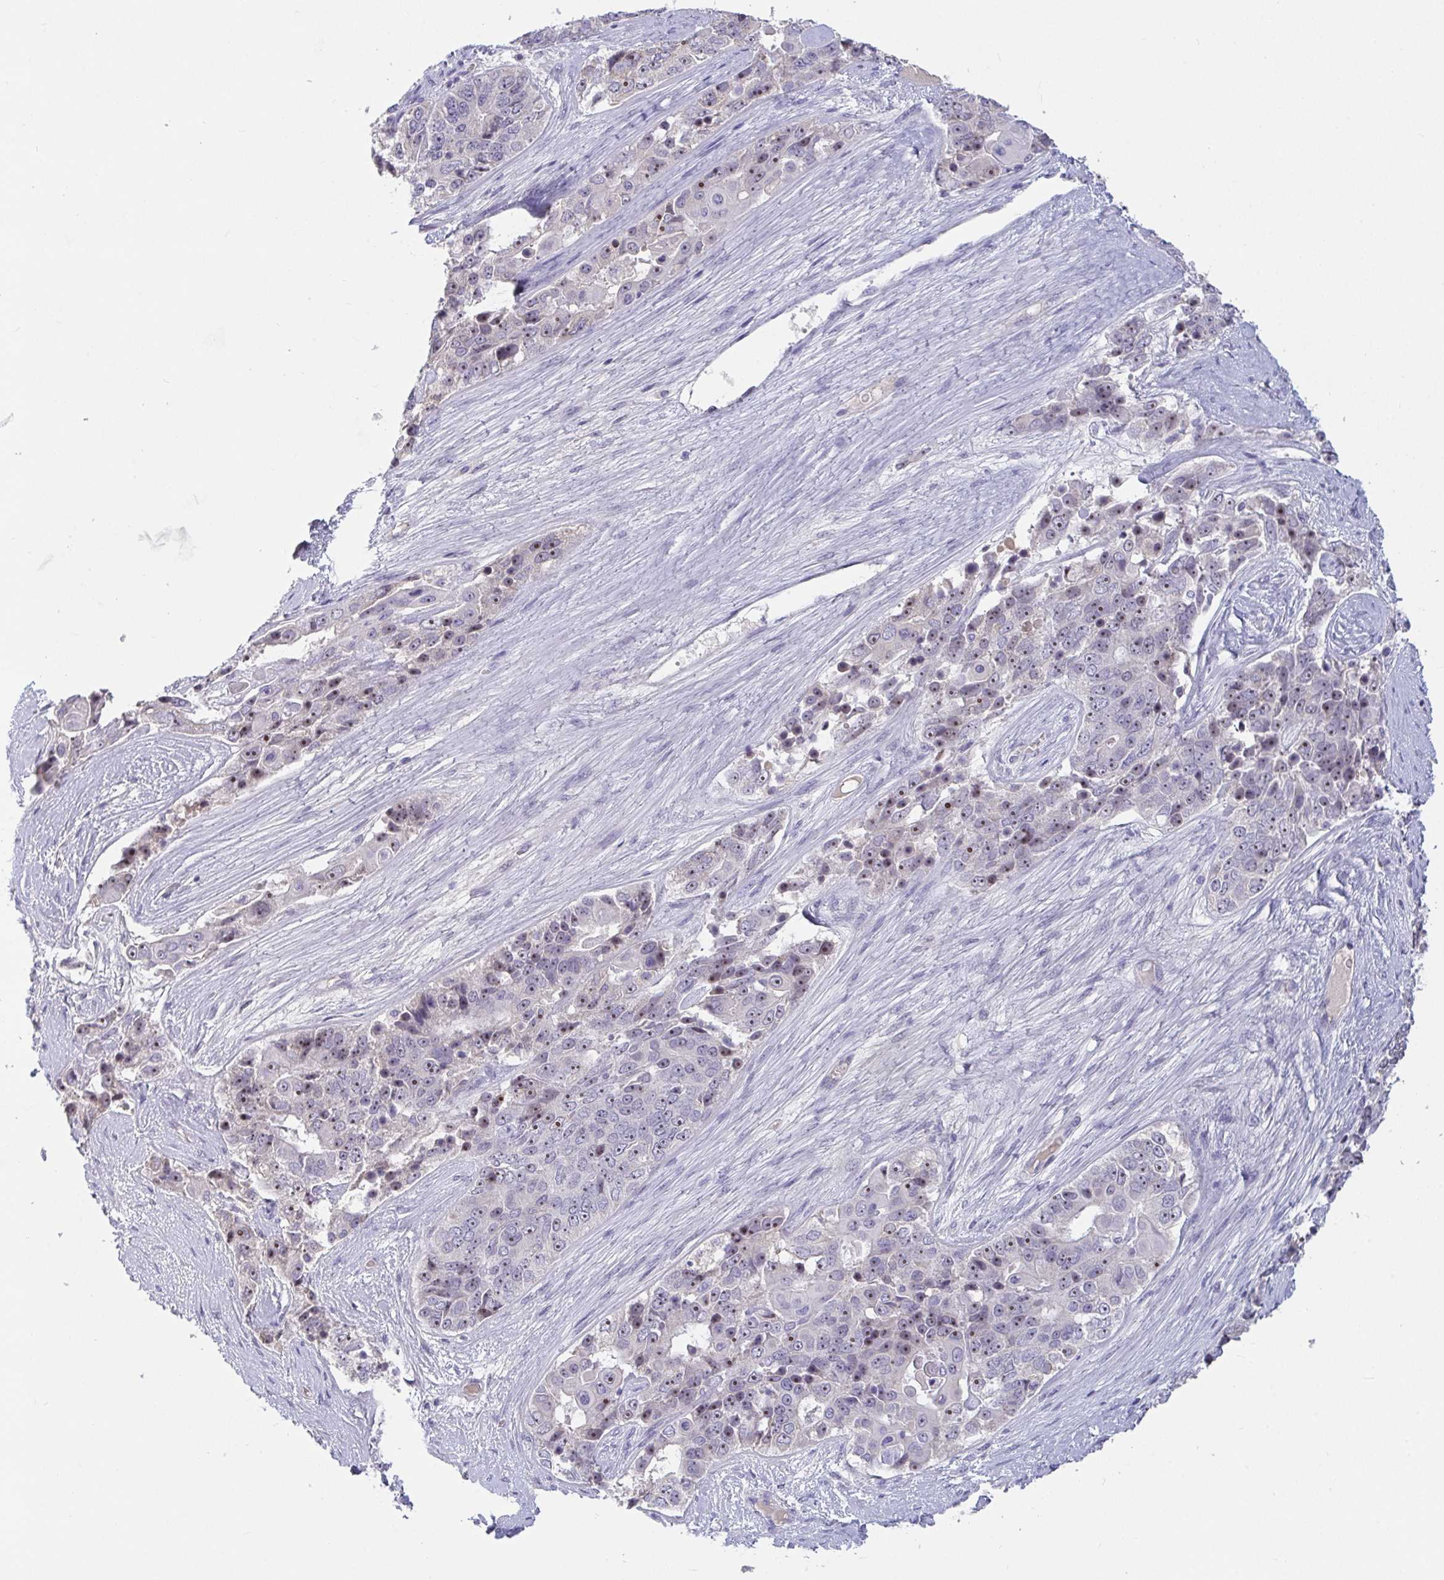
{"staining": {"intensity": "moderate", "quantity": "25%-75%", "location": "nuclear"}, "tissue": "ovarian cancer", "cell_type": "Tumor cells", "image_type": "cancer", "snomed": [{"axis": "morphology", "description": "Carcinoma, endometroid"}, {"axis": "topography", "description": "Ovary"}], "caption": "Immunohistochemical staining of ovarian cancer displays medium levels of moderate nuclear staining in about 25%-75% of tumor cells. The staining was performed using DAB, with brown indicating positive protein expression. Nuclei are stained blue with hematoxylin.", "gene": "MYC", "patient": {"sex": "female", "age": 51}}